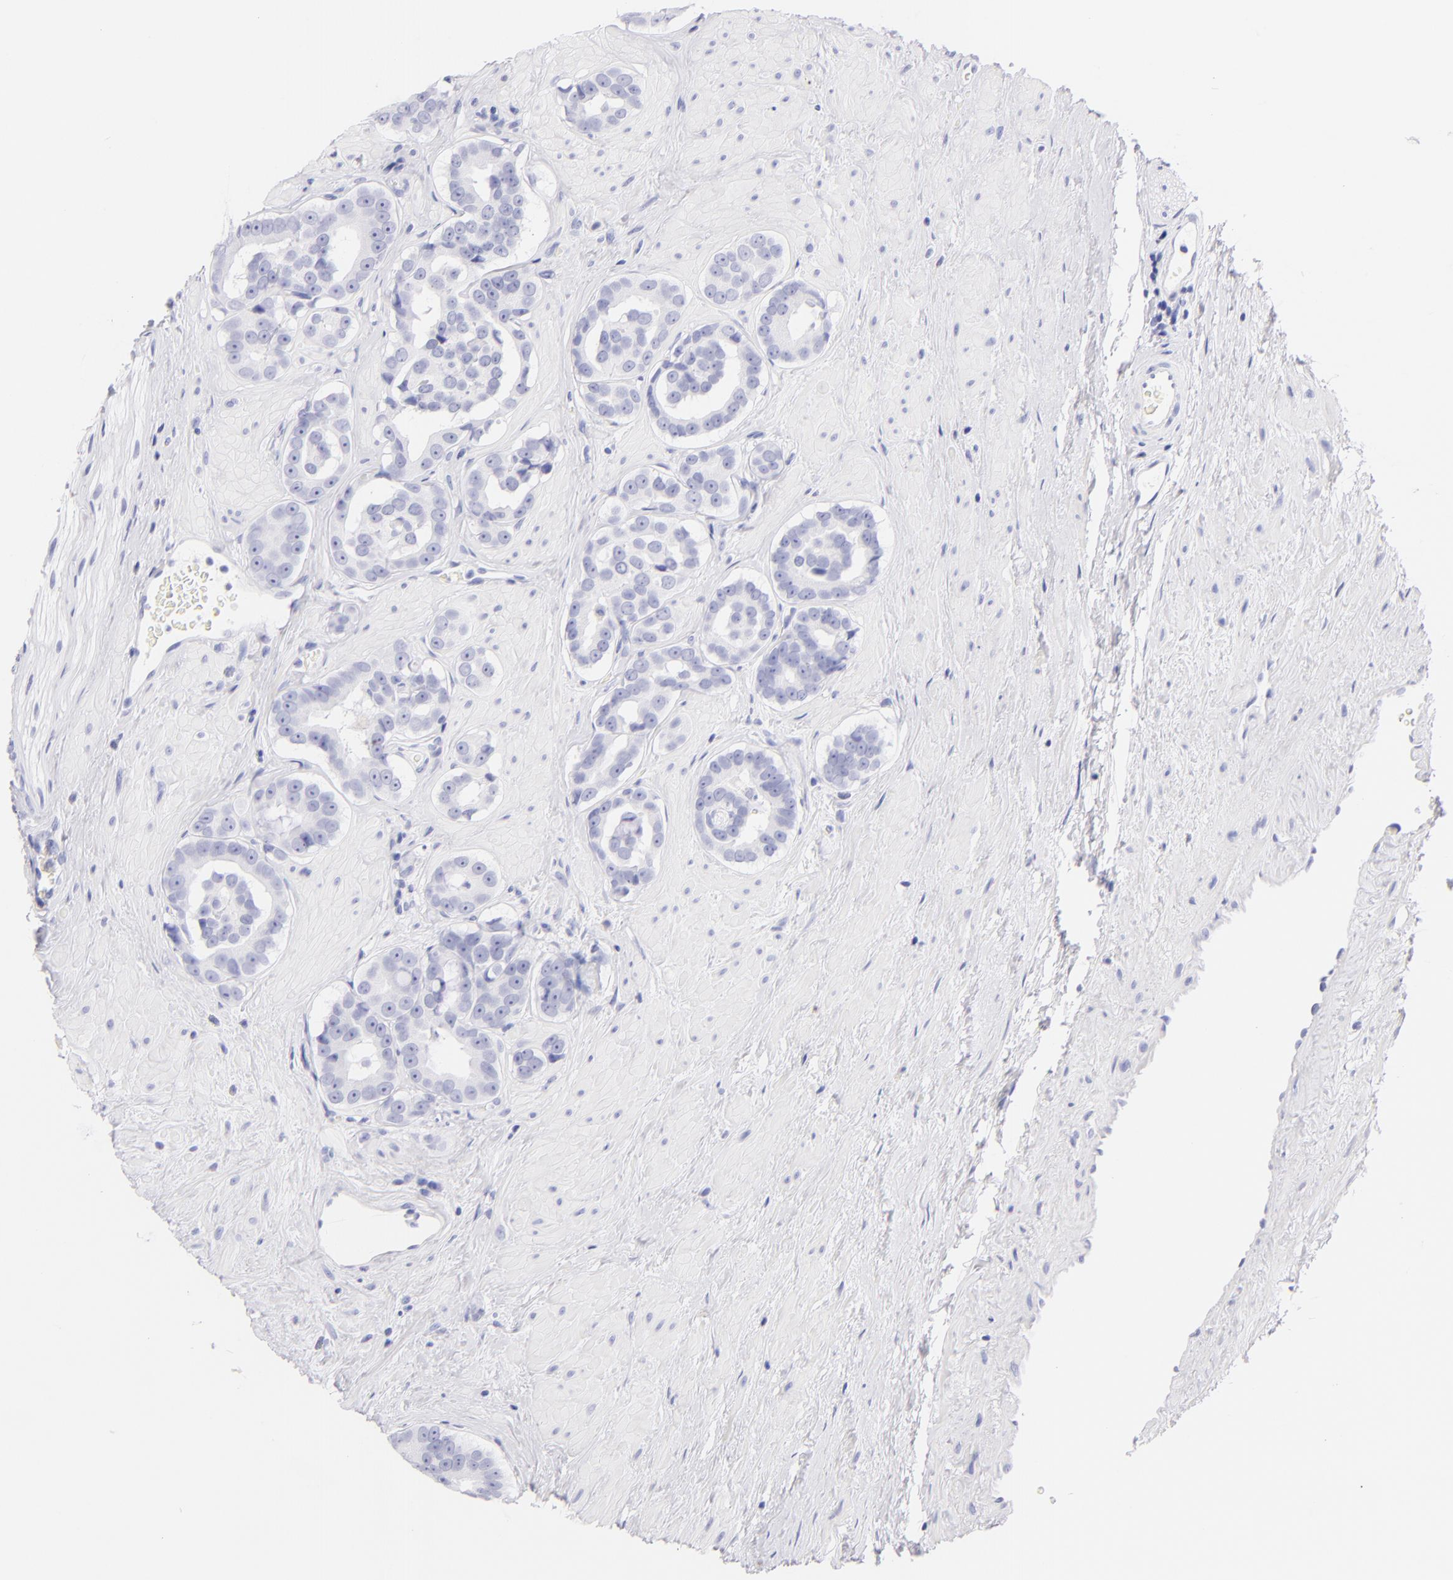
{"staining": {"intensity": "negative", "quantity": "none", "location": "none"}, "tissue": "prostate cancer", "cell_type": "Tumor cells", "image_type": "cancer", "snomed": [{"axis": "morphology", "description": "Adenocarcinoma, Low grade"}, {"axis": "topography", "description": "Prostate"}], "caption": "High magnification brightfield microscopy of prostate cancer stained with DAB (brown) and counterstained with hematoxylin (blue): tumor cells show no significant expression.", "gene": "SDC1", "patient": {"sex": "male", "age": 59}}